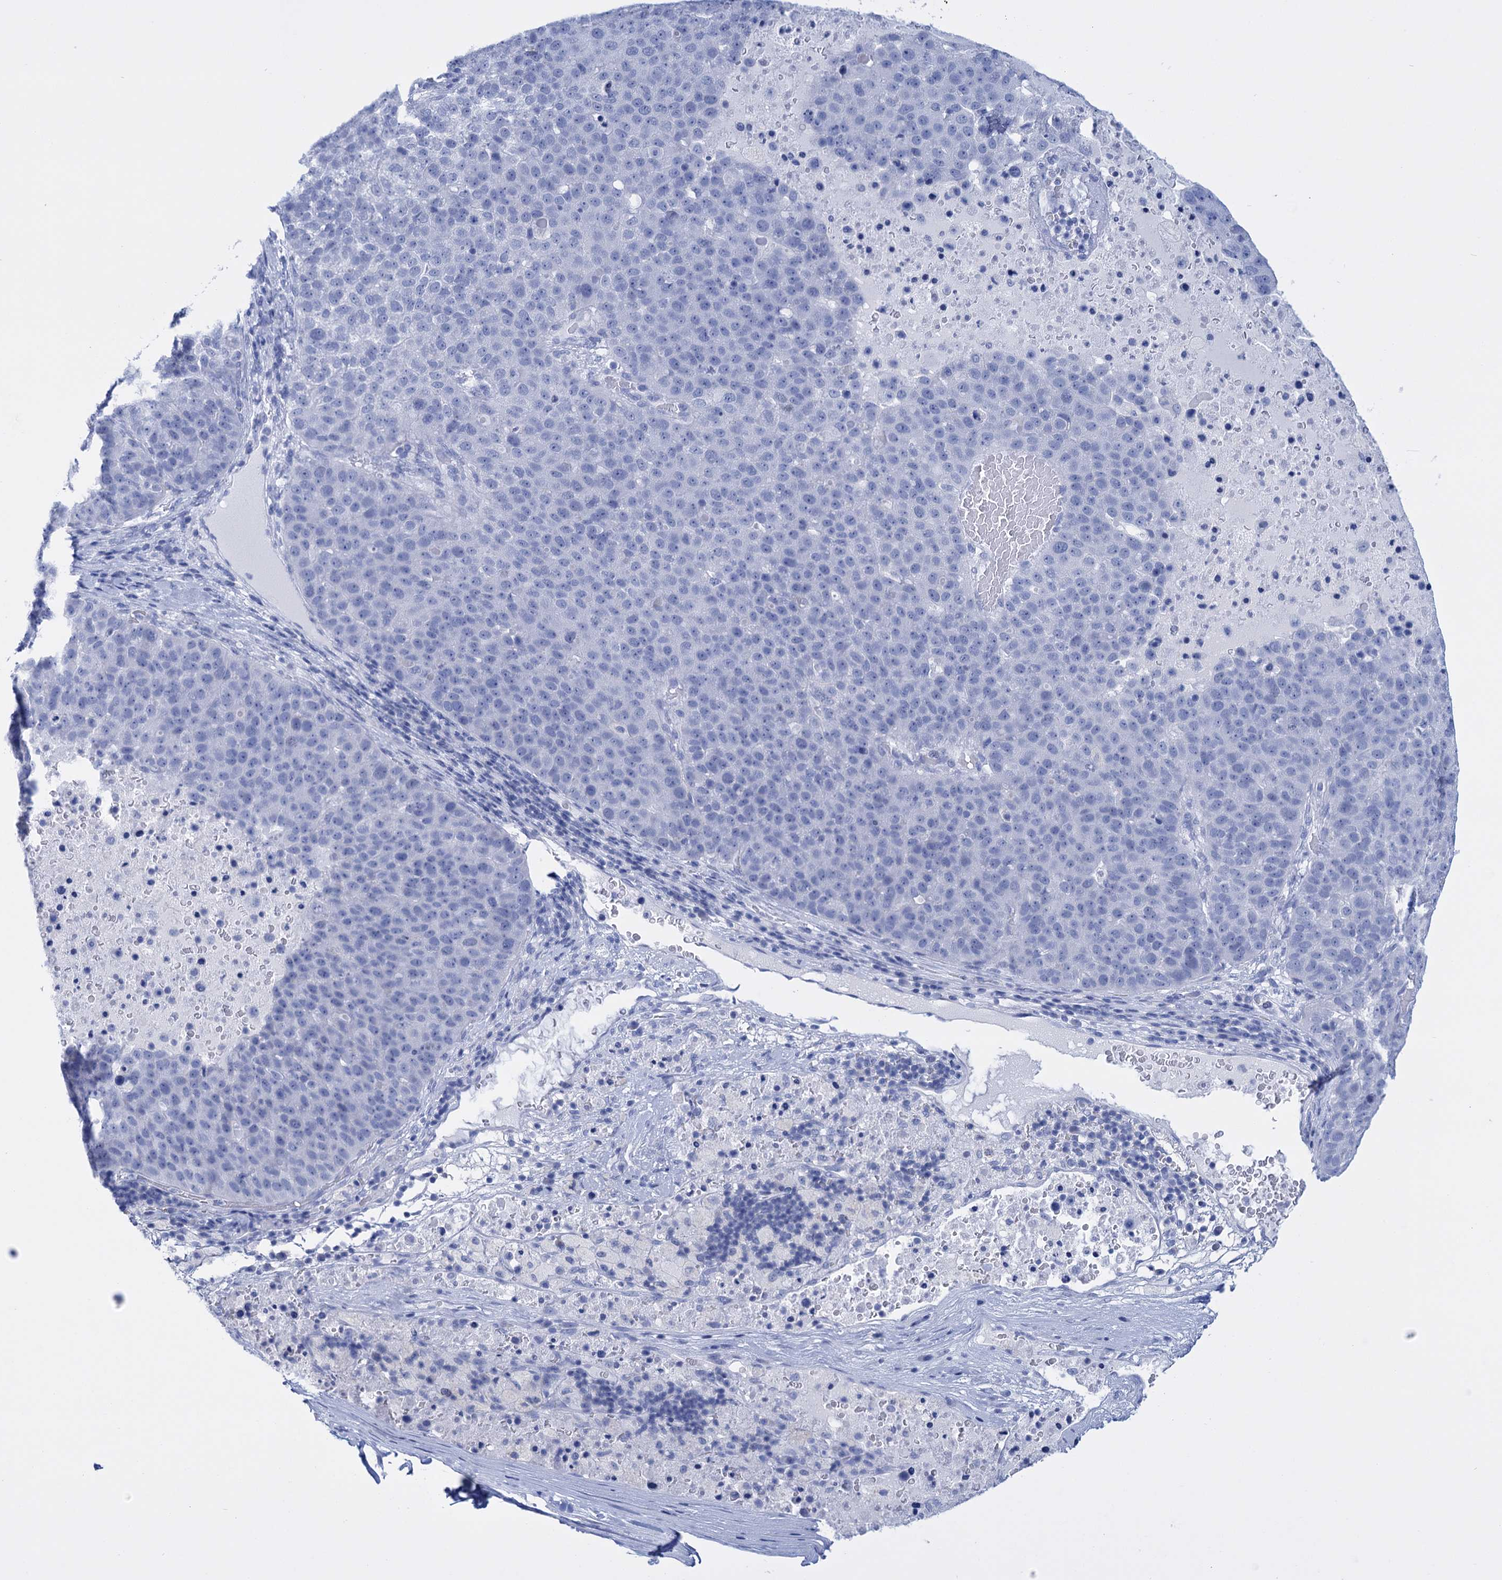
{"staining": {"intensity": "negative", "quantity": "none", "location": "none"}, "tissue": "pancreatic cancer", "cell_type": "Tumor cells", "image_type": "cancer", "snomed": [{"axis": "morphology", "description": "Adenocarcinoma, NOS"}, {"axis": "topography", "description": "Pancreas"}], "caption": "Micrograph shows no significant protein positivity in tumor cells of pancreatic cancer (adenocarcinoma). The staining was performed using DAB (3,3'-diaminobenzidine) to visualize the protein expression in brown, while the nuclei were stained in blue with hematoxylin (Magnification: 20x).", "gene": "FBXW12", "patient": {"sex": "female", "age": 61}}